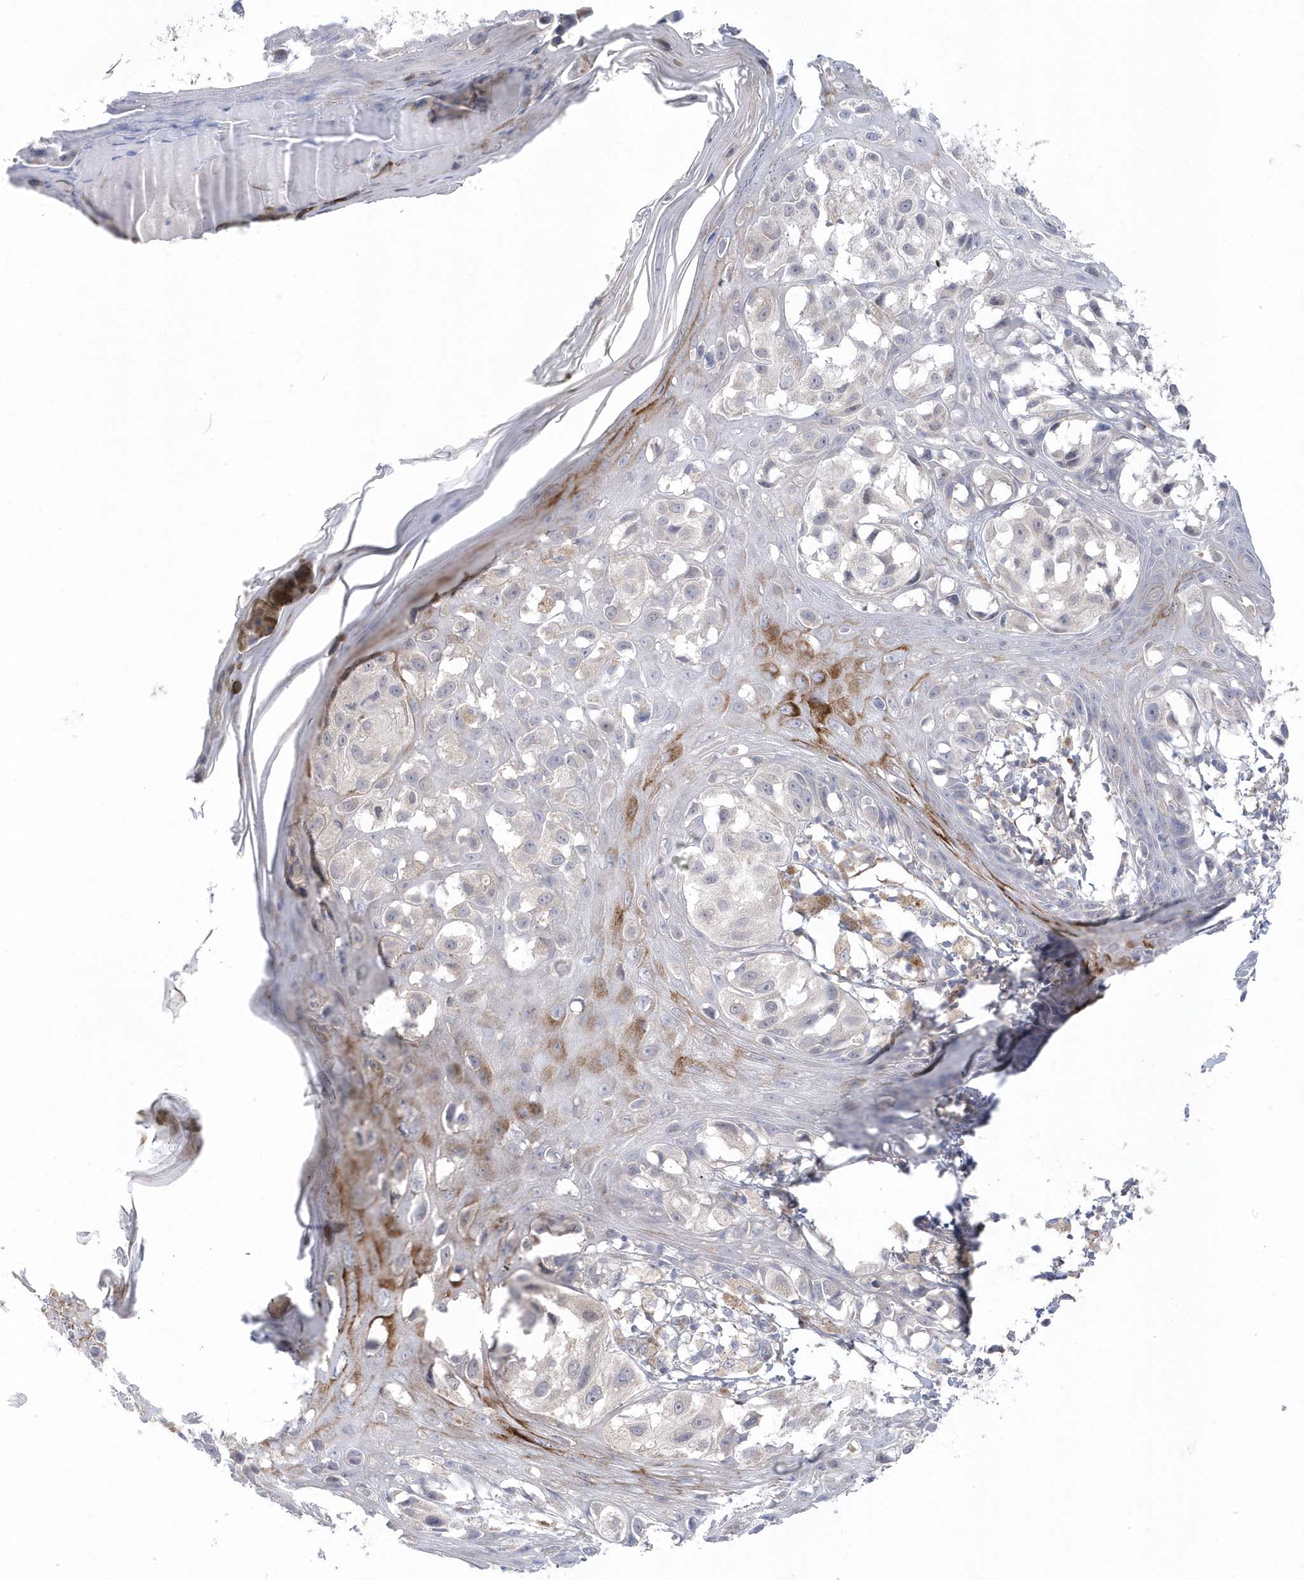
{"staining": {"intensity": "negative", "quantity": "none", "location": "none"}, "tissue": "melanoma", "cell_type": "Tumor cells", "image_type": "cancer", "snomed": [{"axis": "morphology", "description": "Malignant melanoma, NOS"}, {"axis": "topography", "description": "Skin of leg"}], "caption": "Tumor cells show no significant protein positivity in malignant melanoma. (DAB (3,3'-diaminobenzidine) immunohistochemistry with hematoxylin counter stain).", "gene": "ANAPC1", "patient": {"sex": "female", "age": 72}}